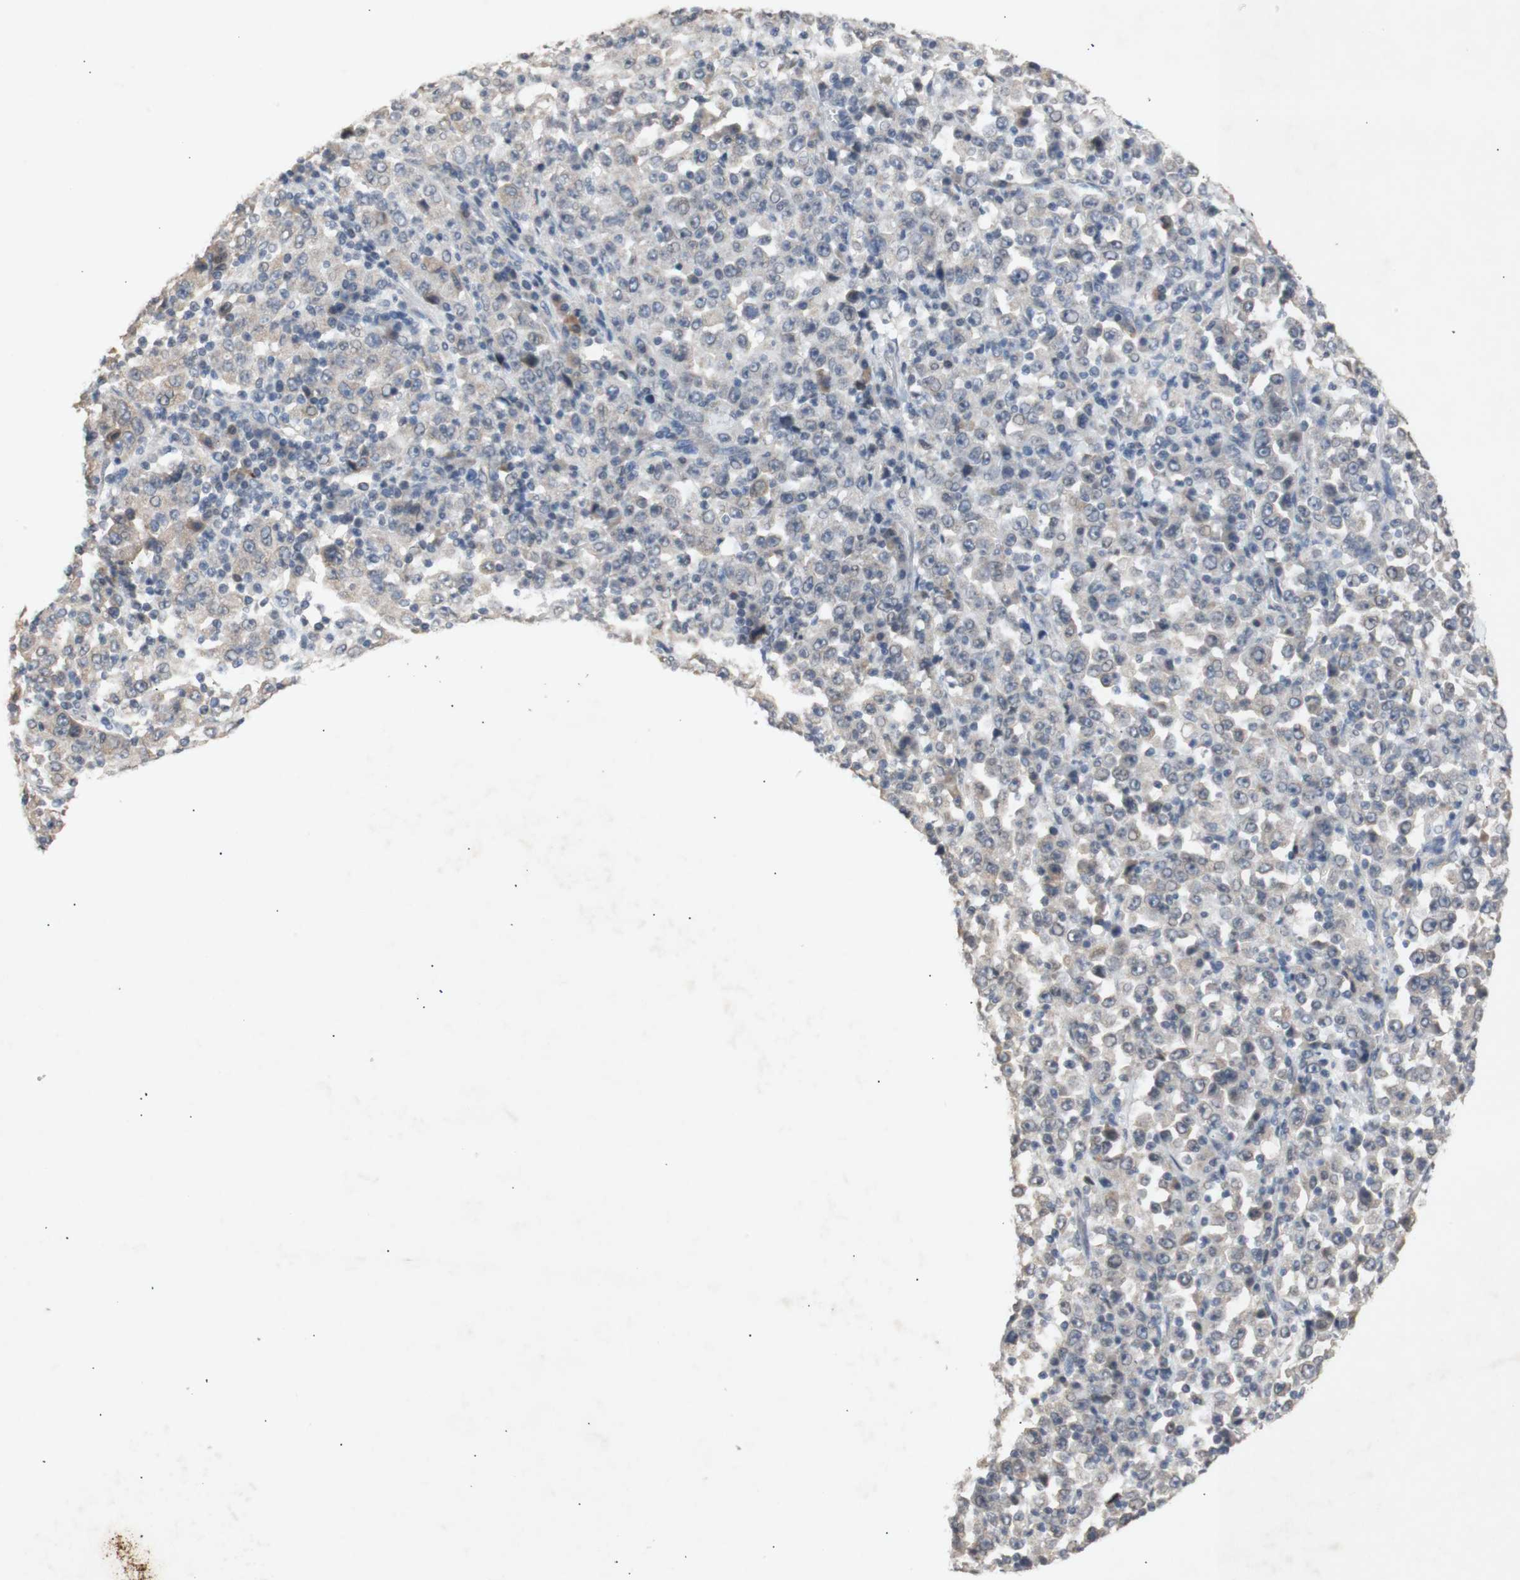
{"staining": {"intensity": "negative", "quantity": "none", "location": "none"}, "tissue": "stomach cancer", "cell_type": "Tumor cells", "image_type": "cancer", "snomed": [{"axis": "morphology", "description": "Normal tissue, NOS"}, {"axis": "morphology", "description": "Adenocarcinoma, NOS"}, {"axis": "topography", "description": "Stomach, upper"}, {"axis": "topography", "description": "Stomach"}], "caption": "Tumor cells show no significant protein staining in stomach cancer (adenocarcinoma). (Immunohistochemistry, brightfield microscopy, high magnification).", "gene": "FOSB", "patient": {"sex": "male", "age": 59}}